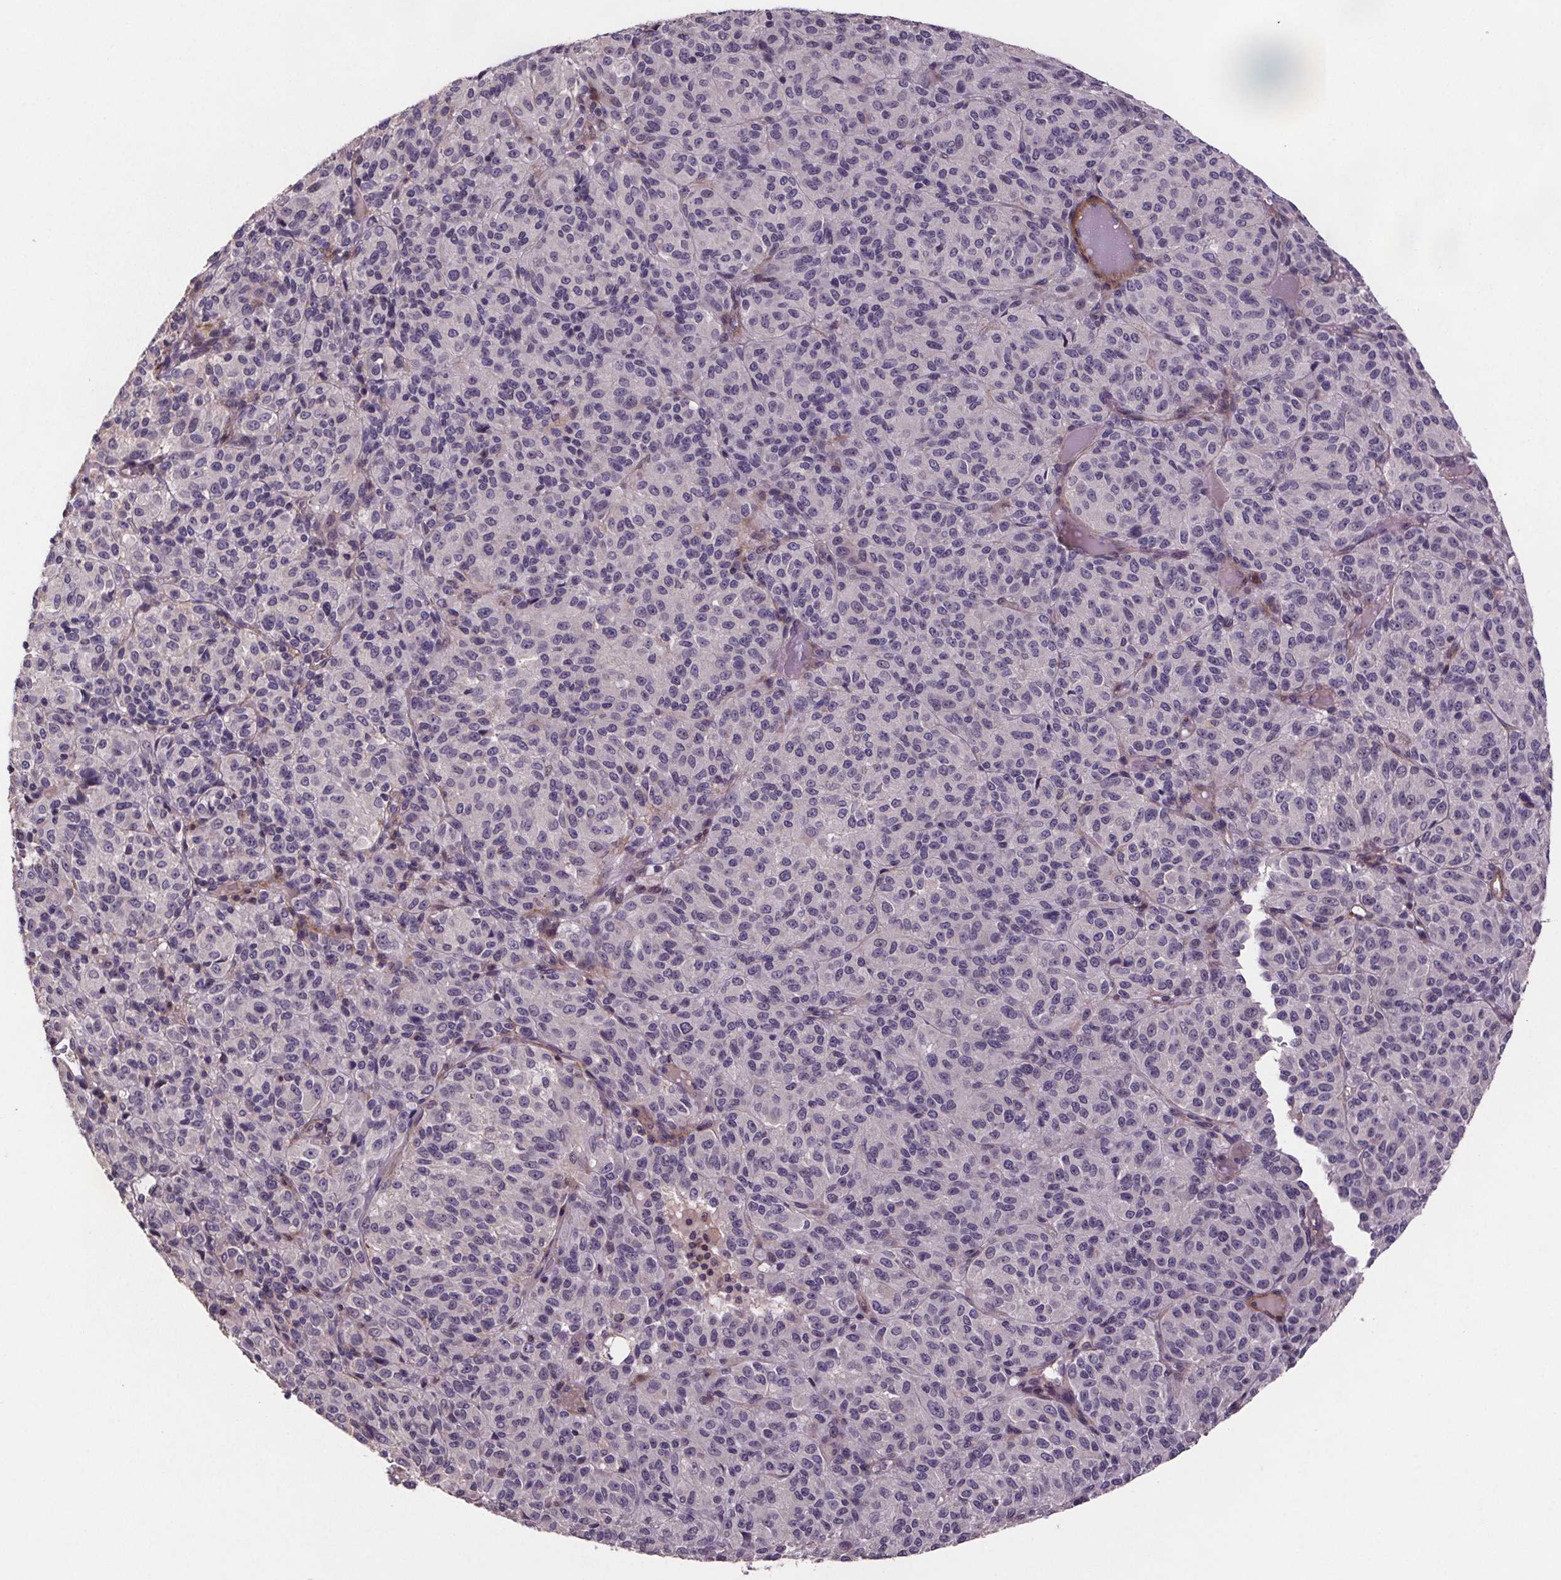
{"staining": {"intensity": "negative", "quantity": "none", "location": "none"}, "tissue": "melanoma", "cell_type": "Tumor cells", "image_type": "cancer", "snomed": [{"axis": "morphology", "description": "Malignant melanoma, Metastatic site"}, {"axis": "topography", "description": "Brain"}], "caption": "There is no significant staining in tumor cells of melanoma.", "gene": "CLN3", "patient": {"sex": "female", "age": 56}}